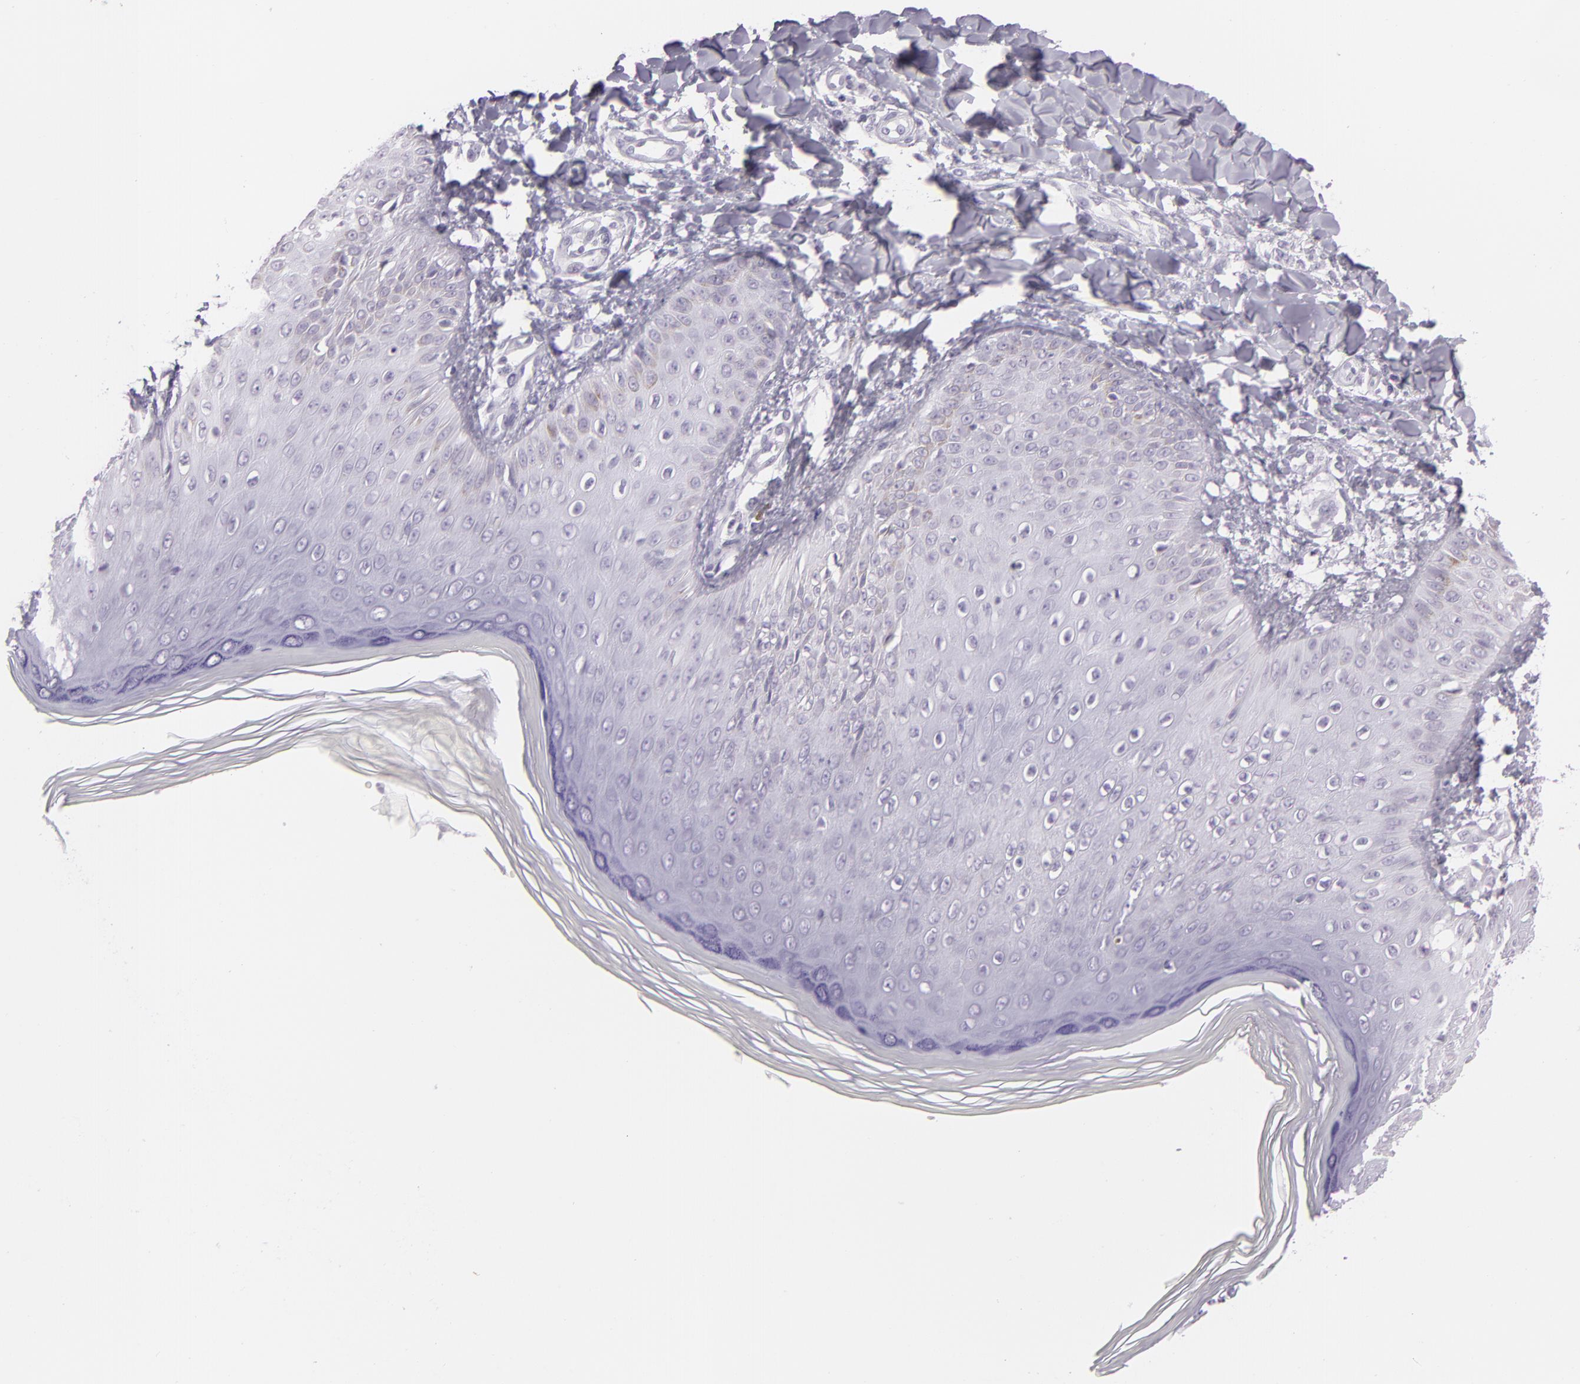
{"staining": {"intensity": "negative", "quantity": "none", "location": "none"}, "tissue": "skin", "cell_type": "Epidermal cells", "image_type": "normal", "snomed": [{"axis": "morphology", "description": "Normal tissue, NOS"}, {"axis": "morphology", "description": "Inflammation, NOS"}, {"axis": "topography", "description": "Soft tissue"}, {"axis": "topography", "description": "Anal"}], "caption": "IHC image of normal skin: skin stained with DAB (3,3'-diaminobenzidine) exhibits no significant protein positivity in epidermal cells.", "gene": "MUC6", "patient": {"sex": "female", "age": 15}}